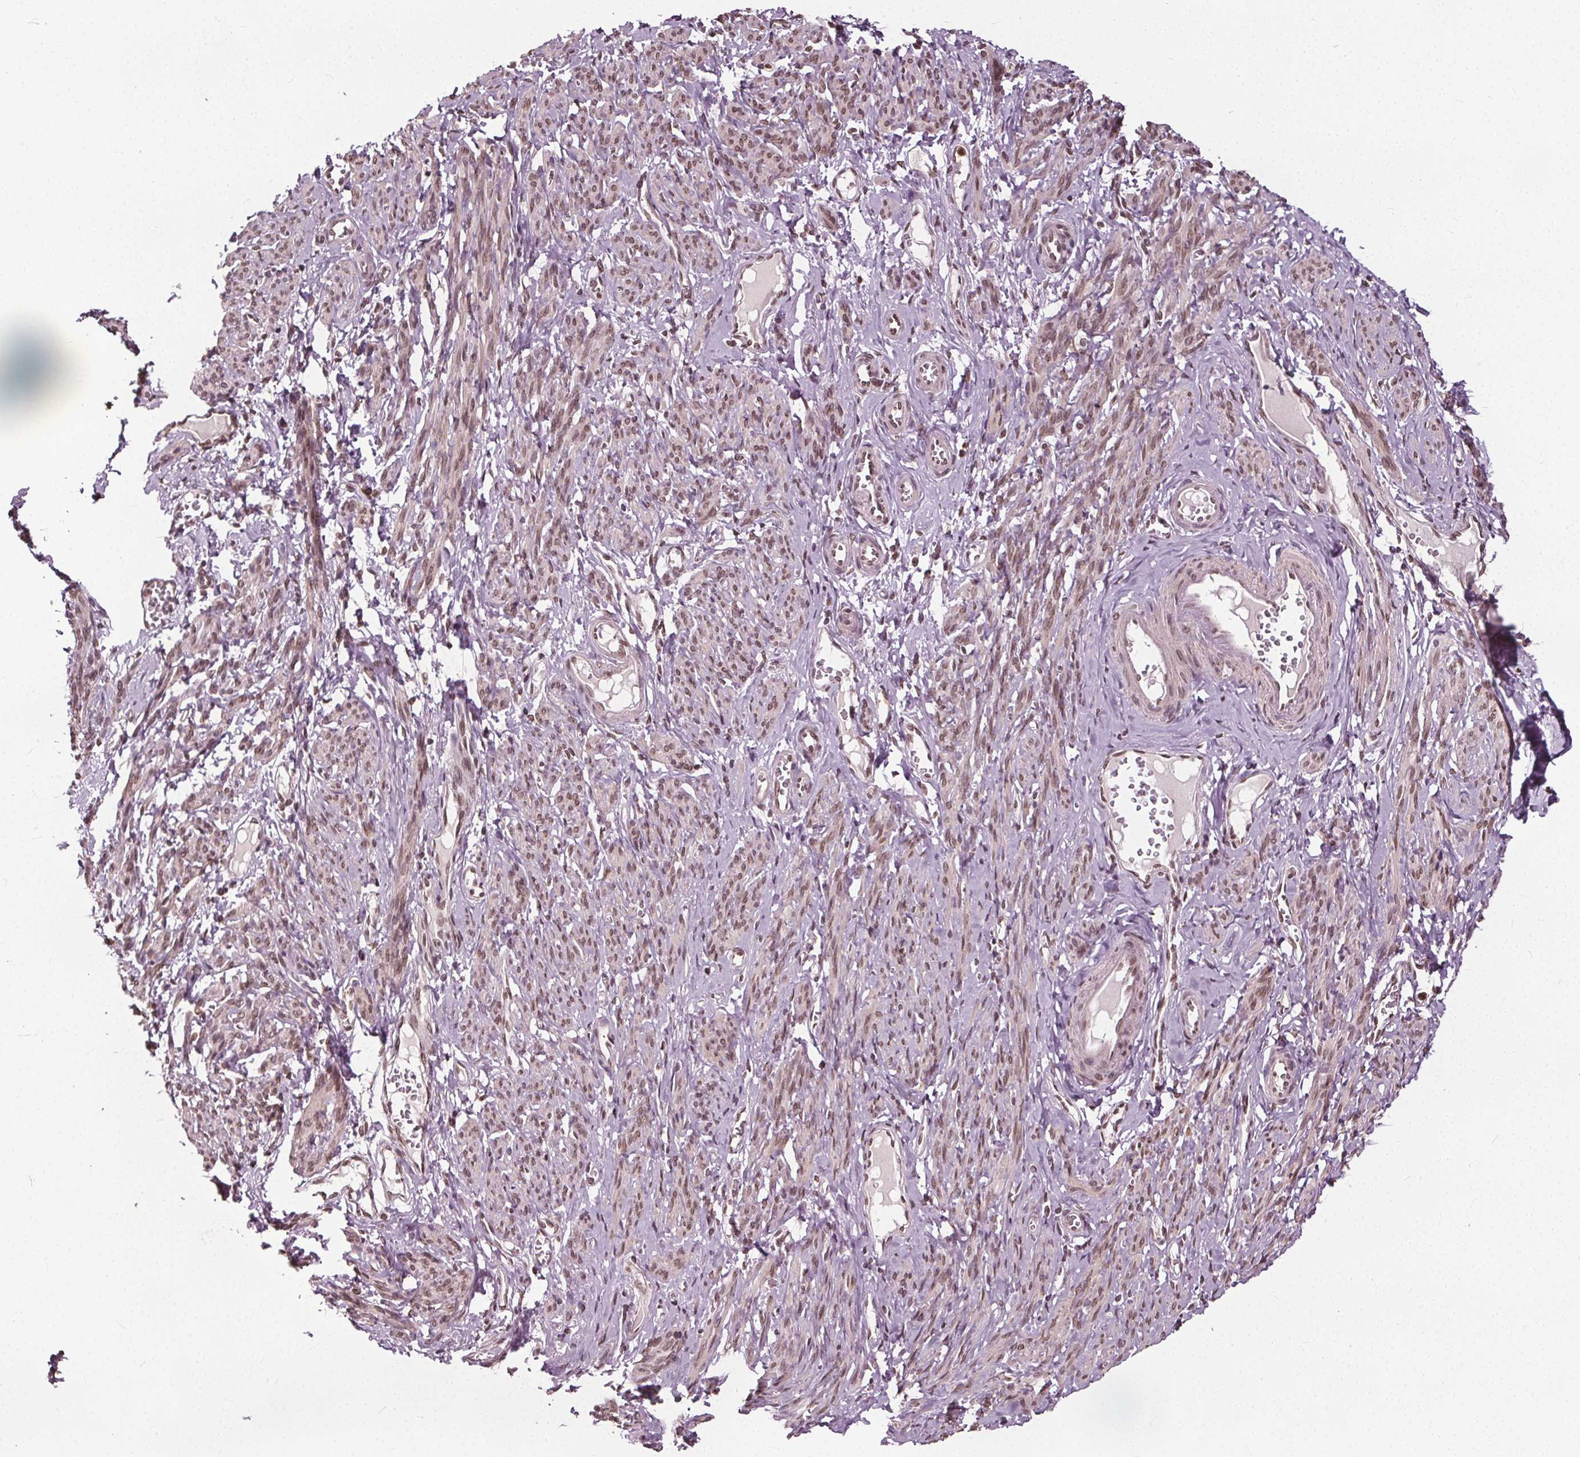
{"staining": {"intensity": "moderate", "quantity": ">75%", "location": "cytoplasmic/membranous,nuclear"}, "tissue": "smooth muscle", "cell_type": "Smooth muscle cells", "image_type": "normal", "snomed": [{"axis": "morphology", "description": "Normal tissue, NOS"}, {"axis": "topography", "description": "Smooth muscle"}], "caption": "The immunohistochemical stain labels moderate cytoplasmic/membranous,nuclear expression in smooth muscle cells of normal smooth muscle. (Brightfield microscopy of DAB IHC at high magnification).", "gene": "TTC39C", "patient": {"sex": "female", "age": 65}}